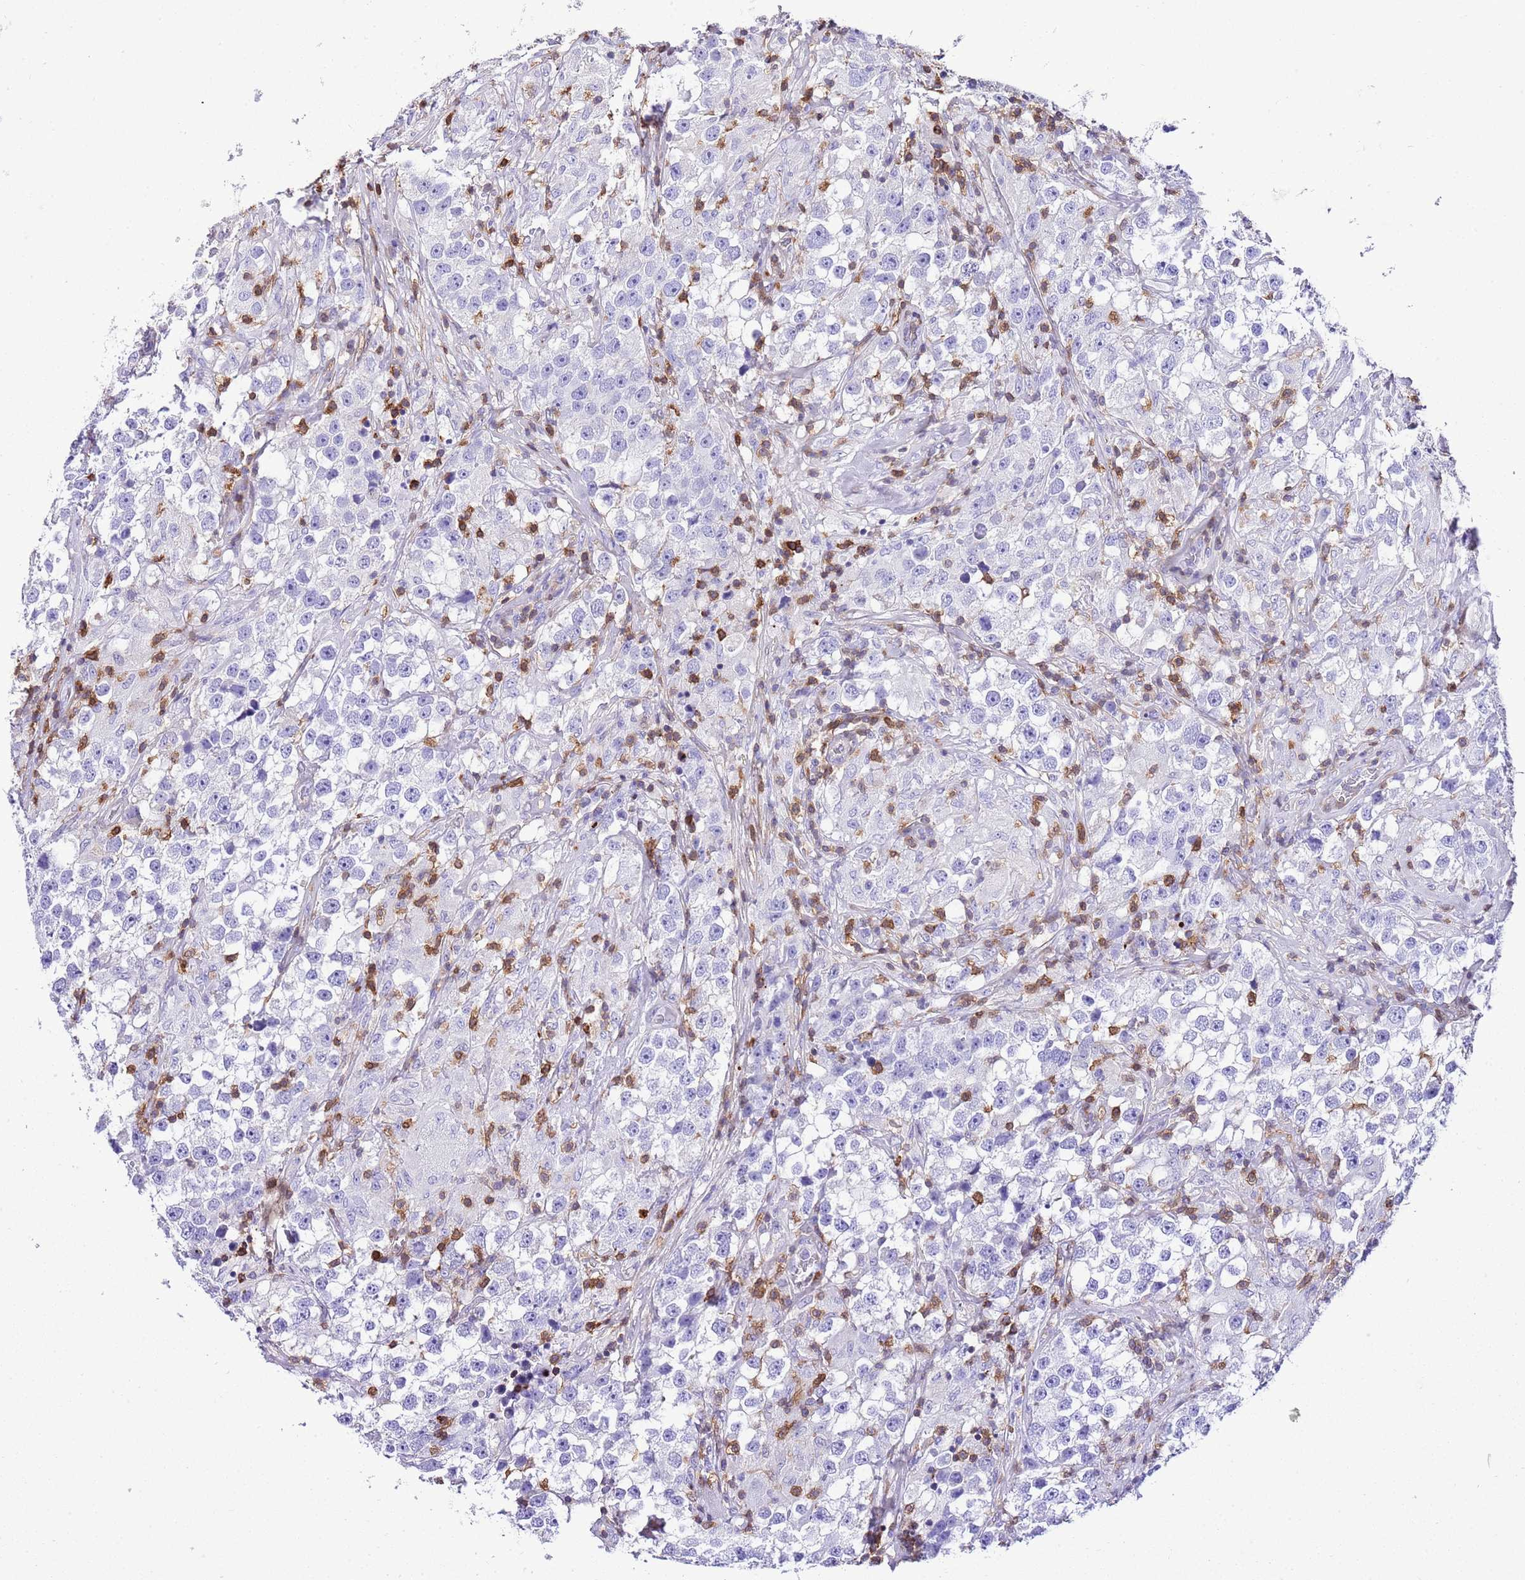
{"staining": {"intensity": "negative", "quantity": "none", "location": "none"}, "tissue": "testis cancer", "cell_type": "Tumor cells", "image_type": "cancer", "snomed": [{"axis": "morphology", "description": "Seminoma, NOS"}, {"axis": "topography", "description": "Testis"}], "caption": "High power microscopy image of an immunohistochemistry histopathology image of seminoma (testis), revealing no significant expression in tumor cells.", "gene": "CNN2", "patient": {"sex": "male", "age": 46}}